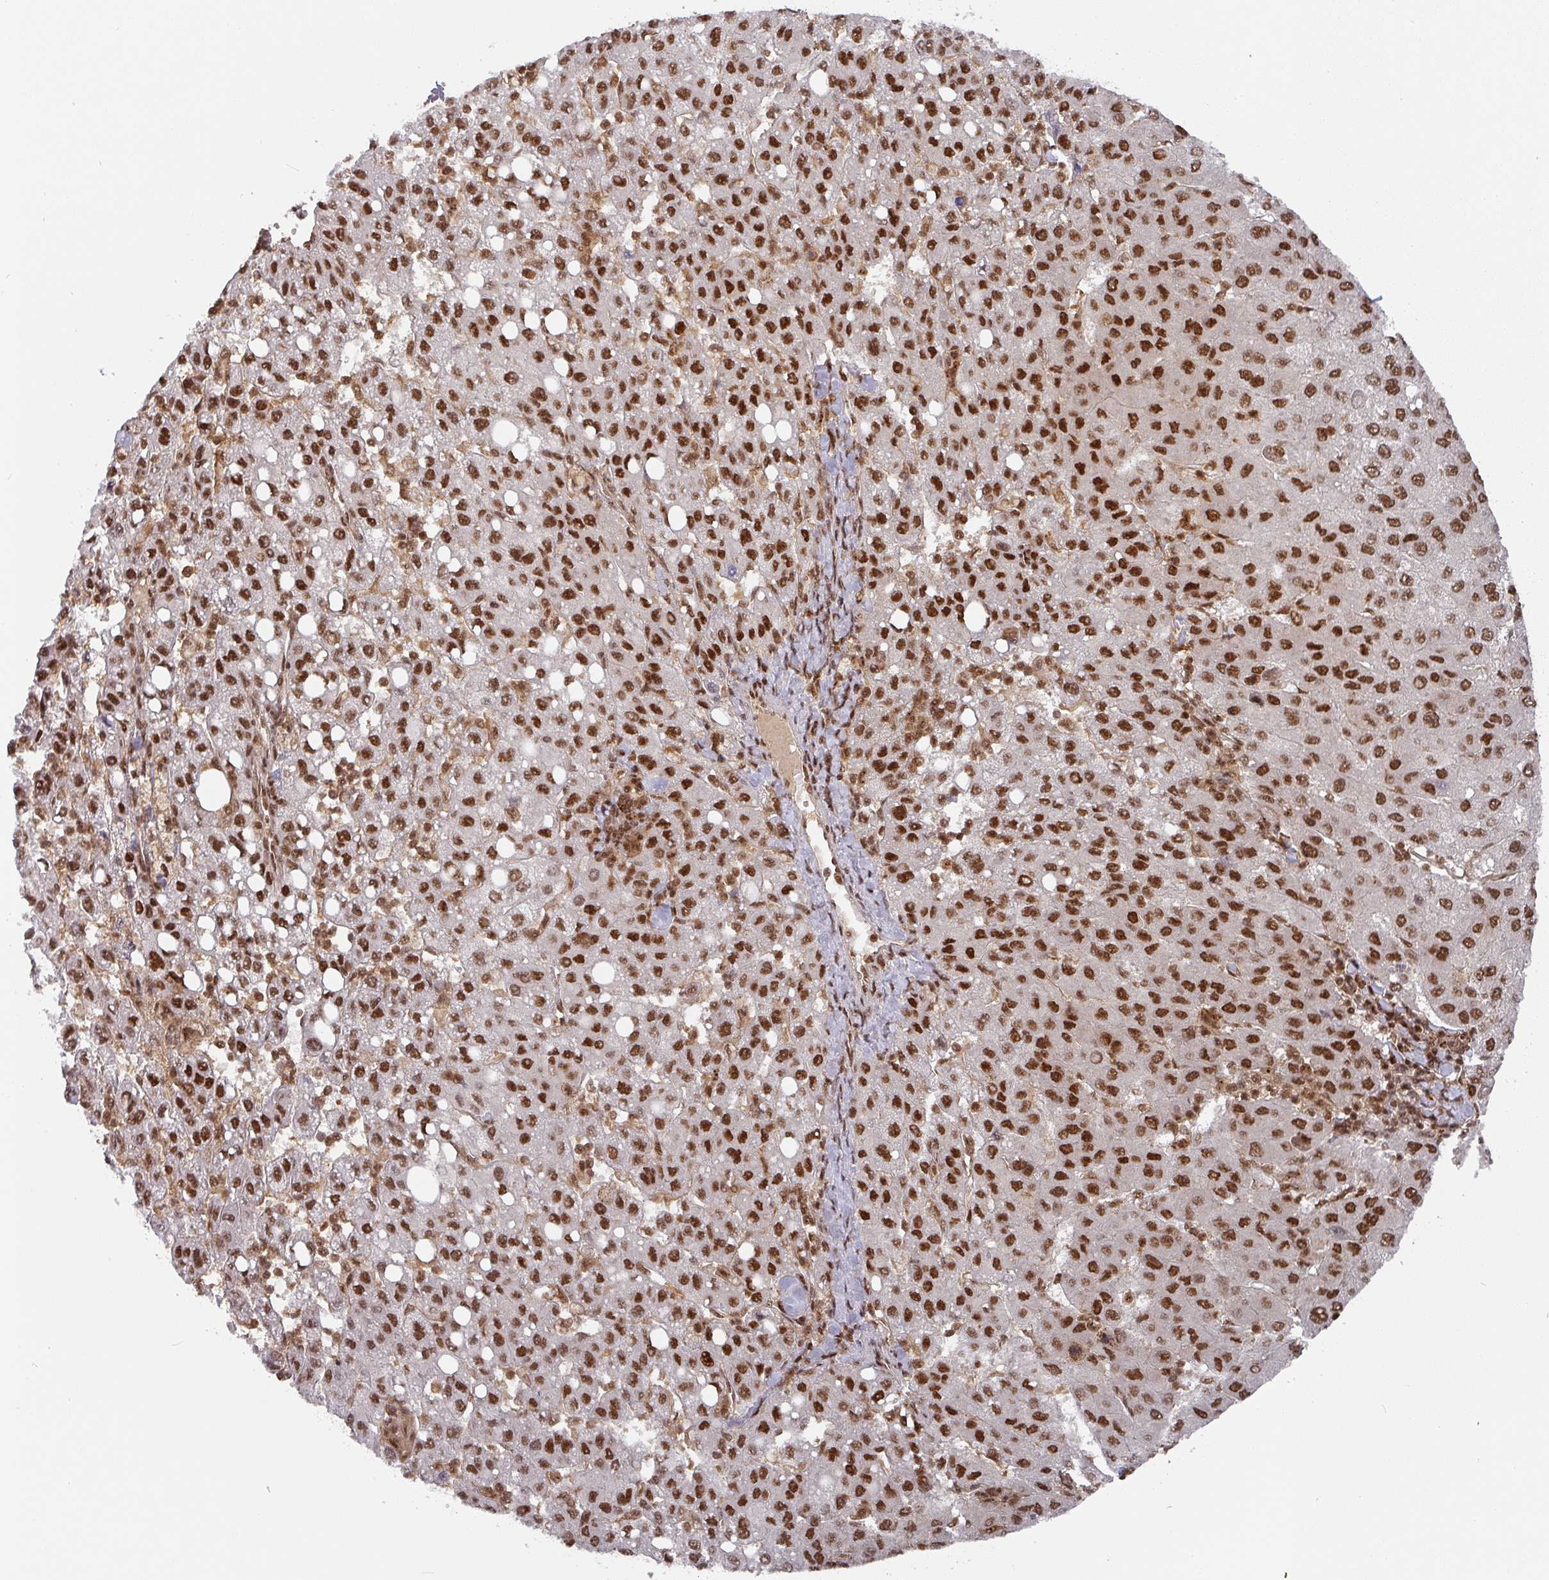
{"staining": {"intensity": "strong", "quantity": ">75%", "location": "nuclear"}, "tissue": "liver cancer", "cell_type": "Tumor cells", "image_type": "cancer", "snomed": [{"axis": "morphology", "description": "Carcinoma, Hepatocellular, NOS"}, {"axis": "topography", "description": "Liver"}], "caption": "Hepatocellular carcinoma (liver) was stained to show a protein in brown. There is high levels of strong nuclear expression in about >75% of tumor cells. The protein of interest is stained brown, and the nuclei are stained in blue (DAB (3,3'-diaminobenzidine) IHC with brightfield microscopy, high magnification).", "gene": "DIDO1", "patient": {"sex": "female", "age": 82}}